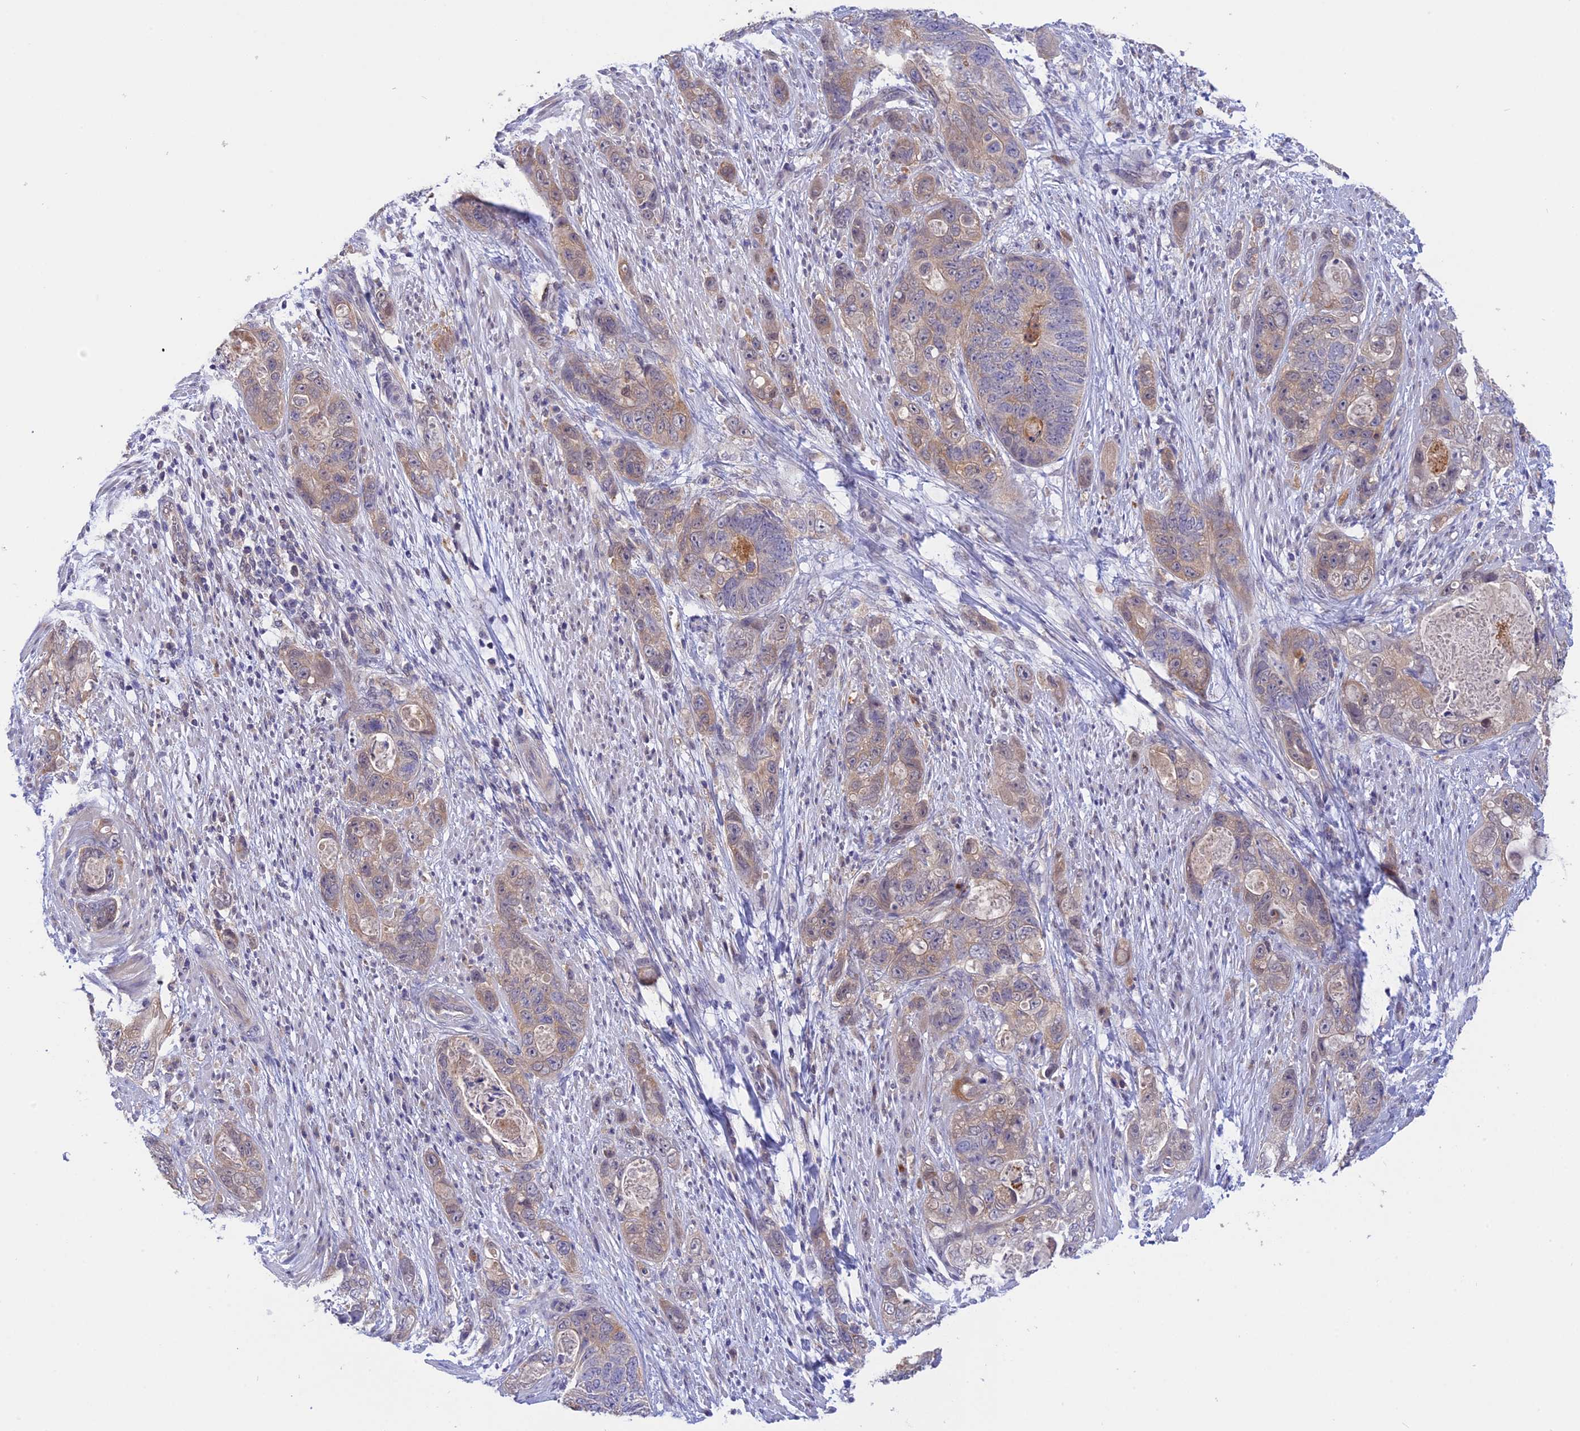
{"staining": {"intensity": "weak", "quantity": "<25%", "location": "cytoplasmic/membranous"}, "tissue": "stomach cancer", "cell_type": "Tumor cells", "image_type": "cancer", "snomed": [{"axis": "morphology", "description": "Adenocarcinoma, NOS"}, {"axis": "topography", "description": "Stomach"}], "caption": "The micrograph demonstrates no staining of tumor cells in adenocarcinoma (stomach).", "gene": "KCTD14", "patient": {"sex": "female", "age": 89}}